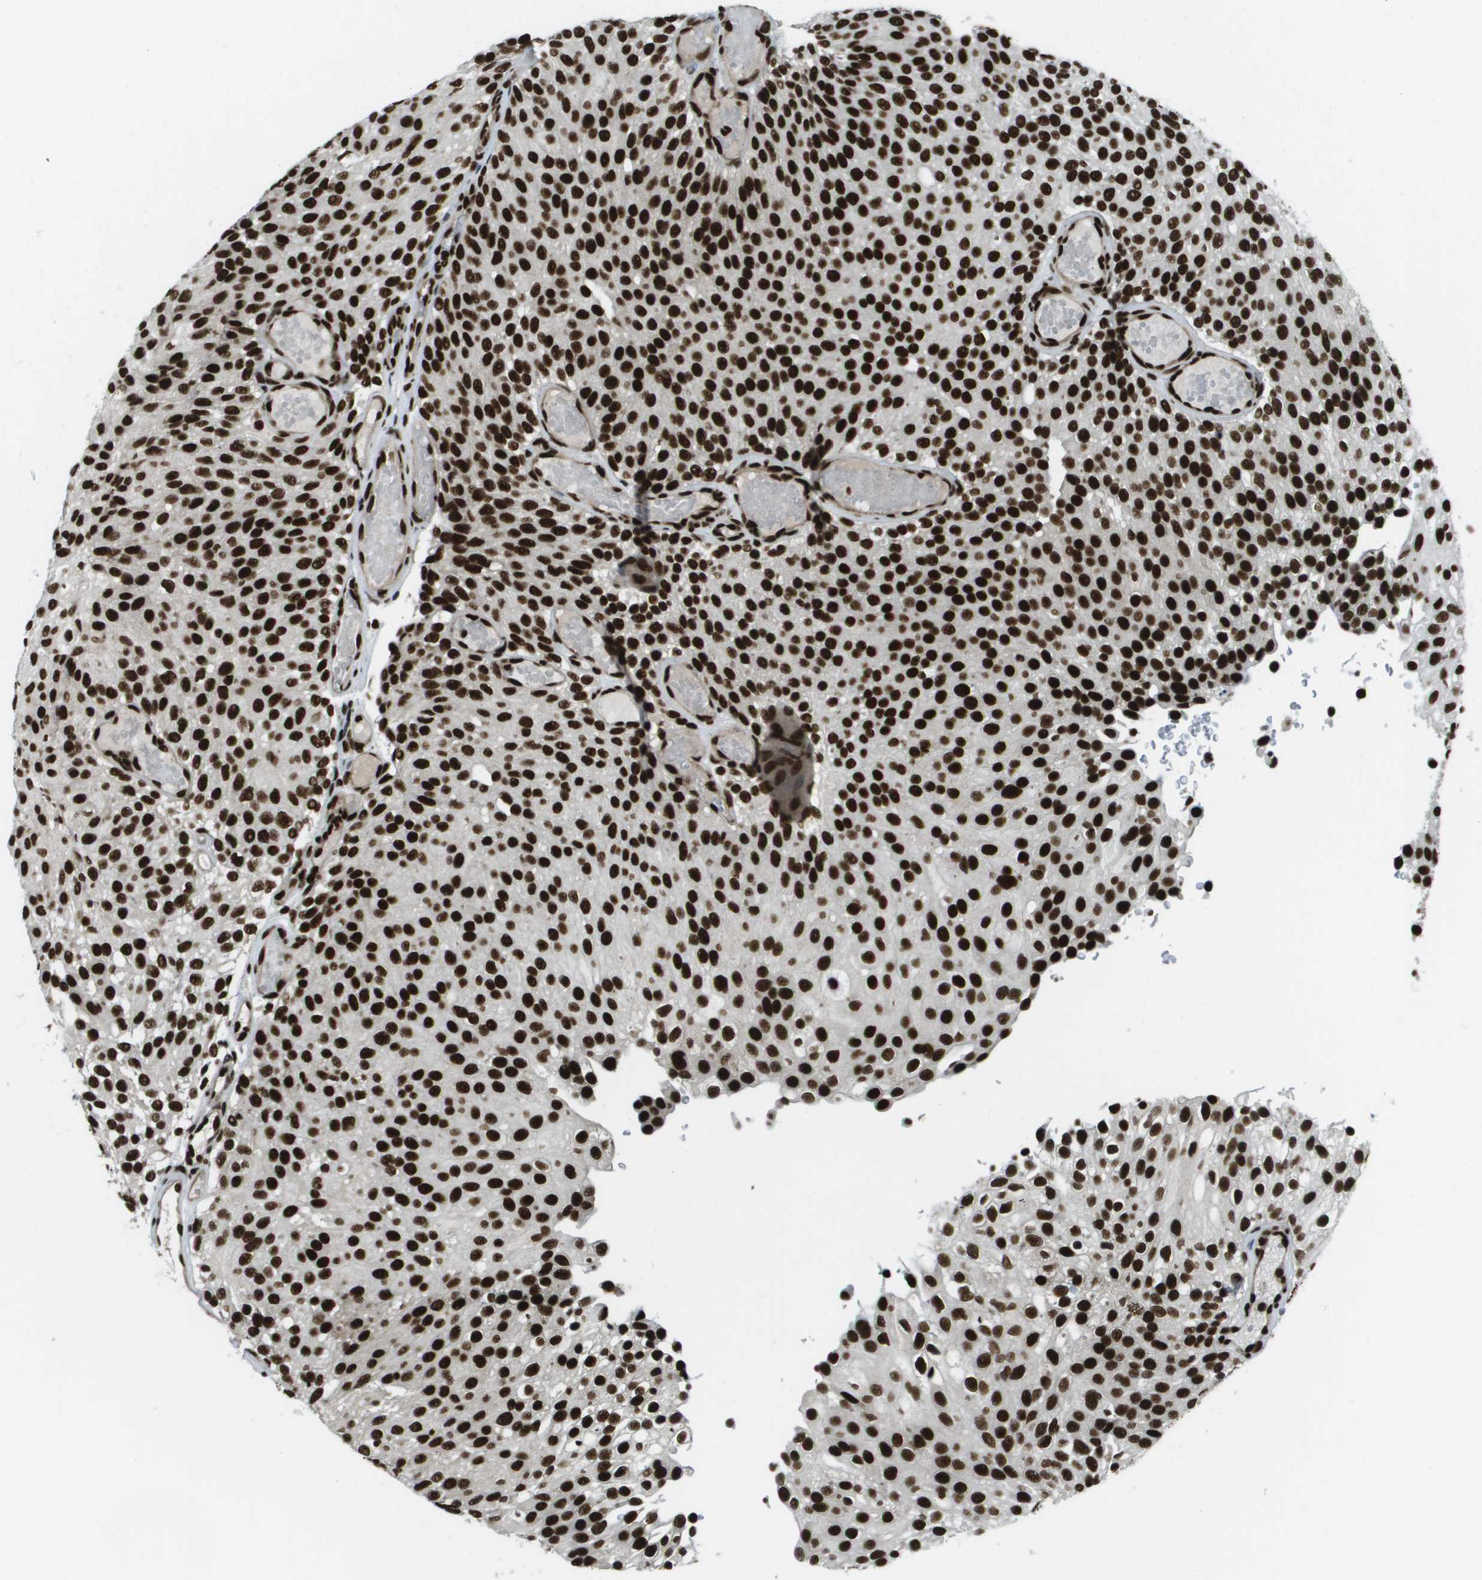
{"staining": {"intensity": "strong", "quantity": ">75%", "location": "nuclear"}, "tissue": "urothelial cancer", "cell_type": "Tumor cells", "image_type": "cancer", "snomed": [{"axis": "morphology", "description": "Urothelial carcinoma, Low grade"}, {"axis": "topography", "description": "Urinary bladder"}], "caption": "This is an image of IHC staining of low-grade urothelial carcinoma, which shows strong positivity in the nuclear of tumor cells.", "gene": "GLYR1", "patient": {"sex": "male", "age": 78}}